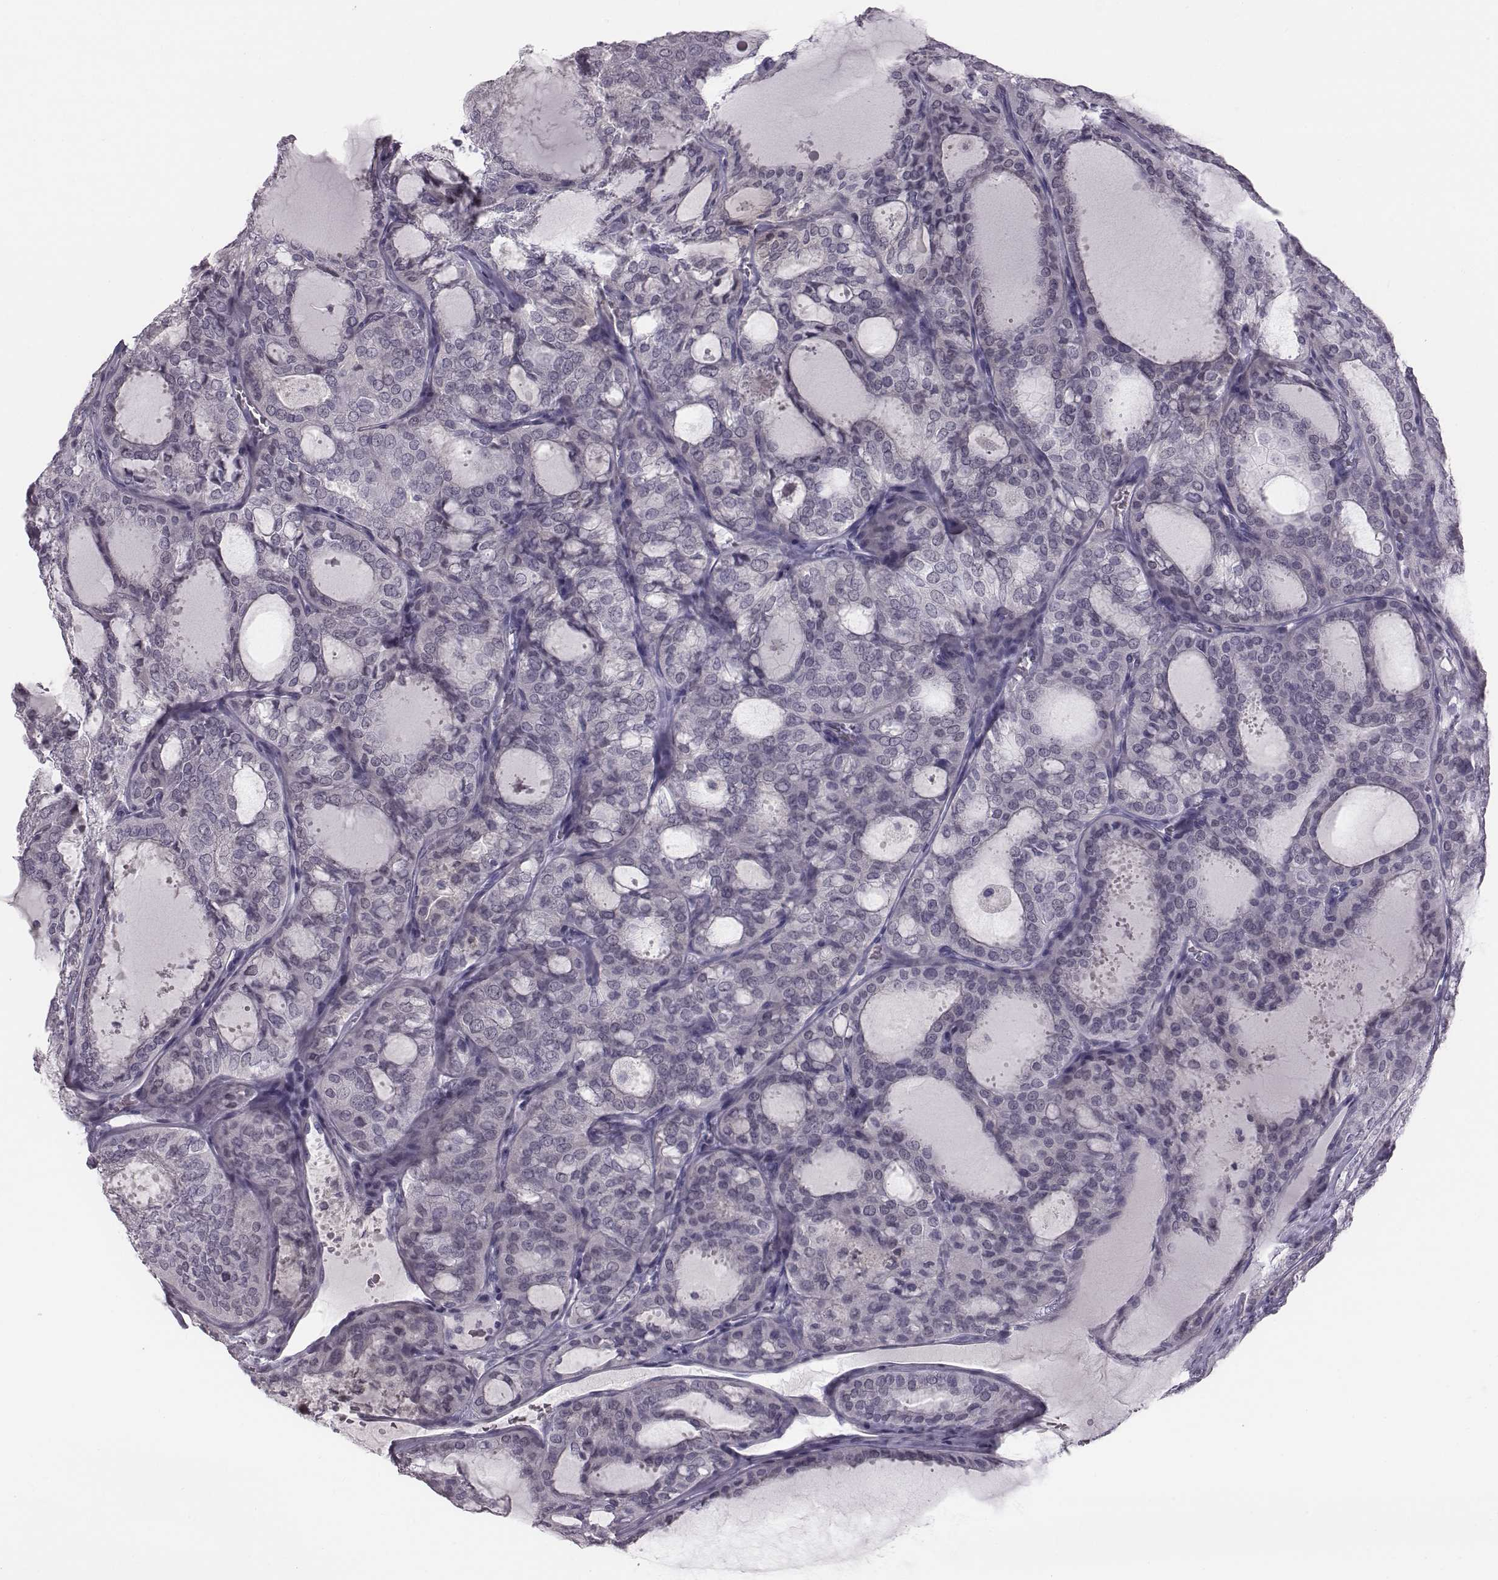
{"staining": {"intensity": "negative", "quantity": "none", "location": "none"}, "tissue": "thyroid cancer", "cell_type": "Tumor cells", "image_type": "cancer", "snomed": [{"axis": "morphology", "description": "Follicular adenoma carcinoma, NOS"}, {"axis": "topography", "description": "Thyroid gland"}], "caption": "An immunohistochemistry image of follicular adenoma carcinoma (thyroid) is shown. There is no staining in tumor cells of follicular adenoma carcinoma (thyroid).", "gene": "CRISP1", "patient": {"sex": "male", "age": 75}}